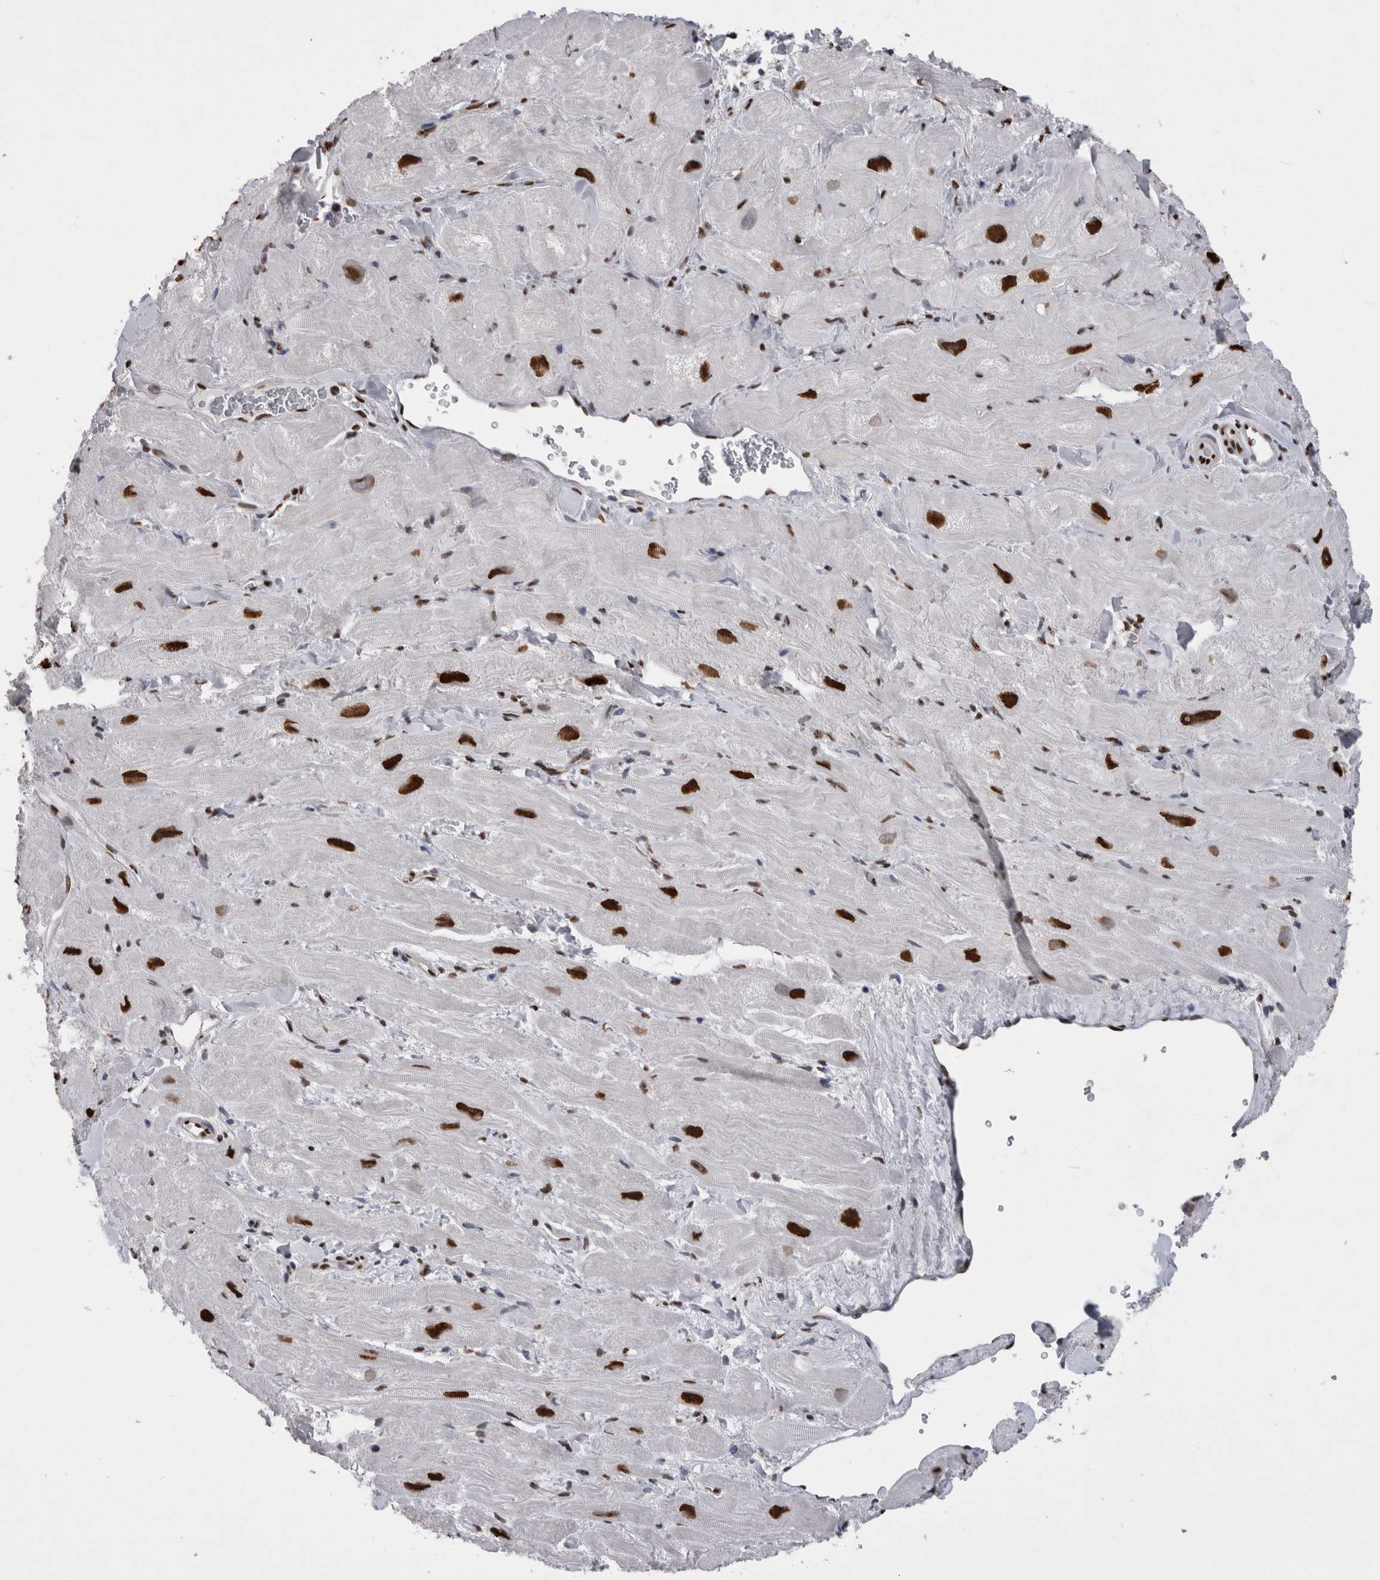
{"staining": {"intensity": "strong", "quantity": ">75%", "location": "nuclear"}, "tissue": "heart muscle", "cell_type": "Cardiomyocytes", "image_type": "normal", "snomed": [{"axis": "morphology", "description": "Normal tissue, NOS"}, {"axis": "topography", "description": "Heart"}], "caption": "Immunohistochemistry histopathology image of benign heart muscle: heart muscle stained using IHC shows high levels of strong protein expression localized specifically in the nuclear of cardiomyocytes, appearing as a nuclear brown color.", "gene": "ALPK3", "patient": {"sex": "male", "age": 49}}